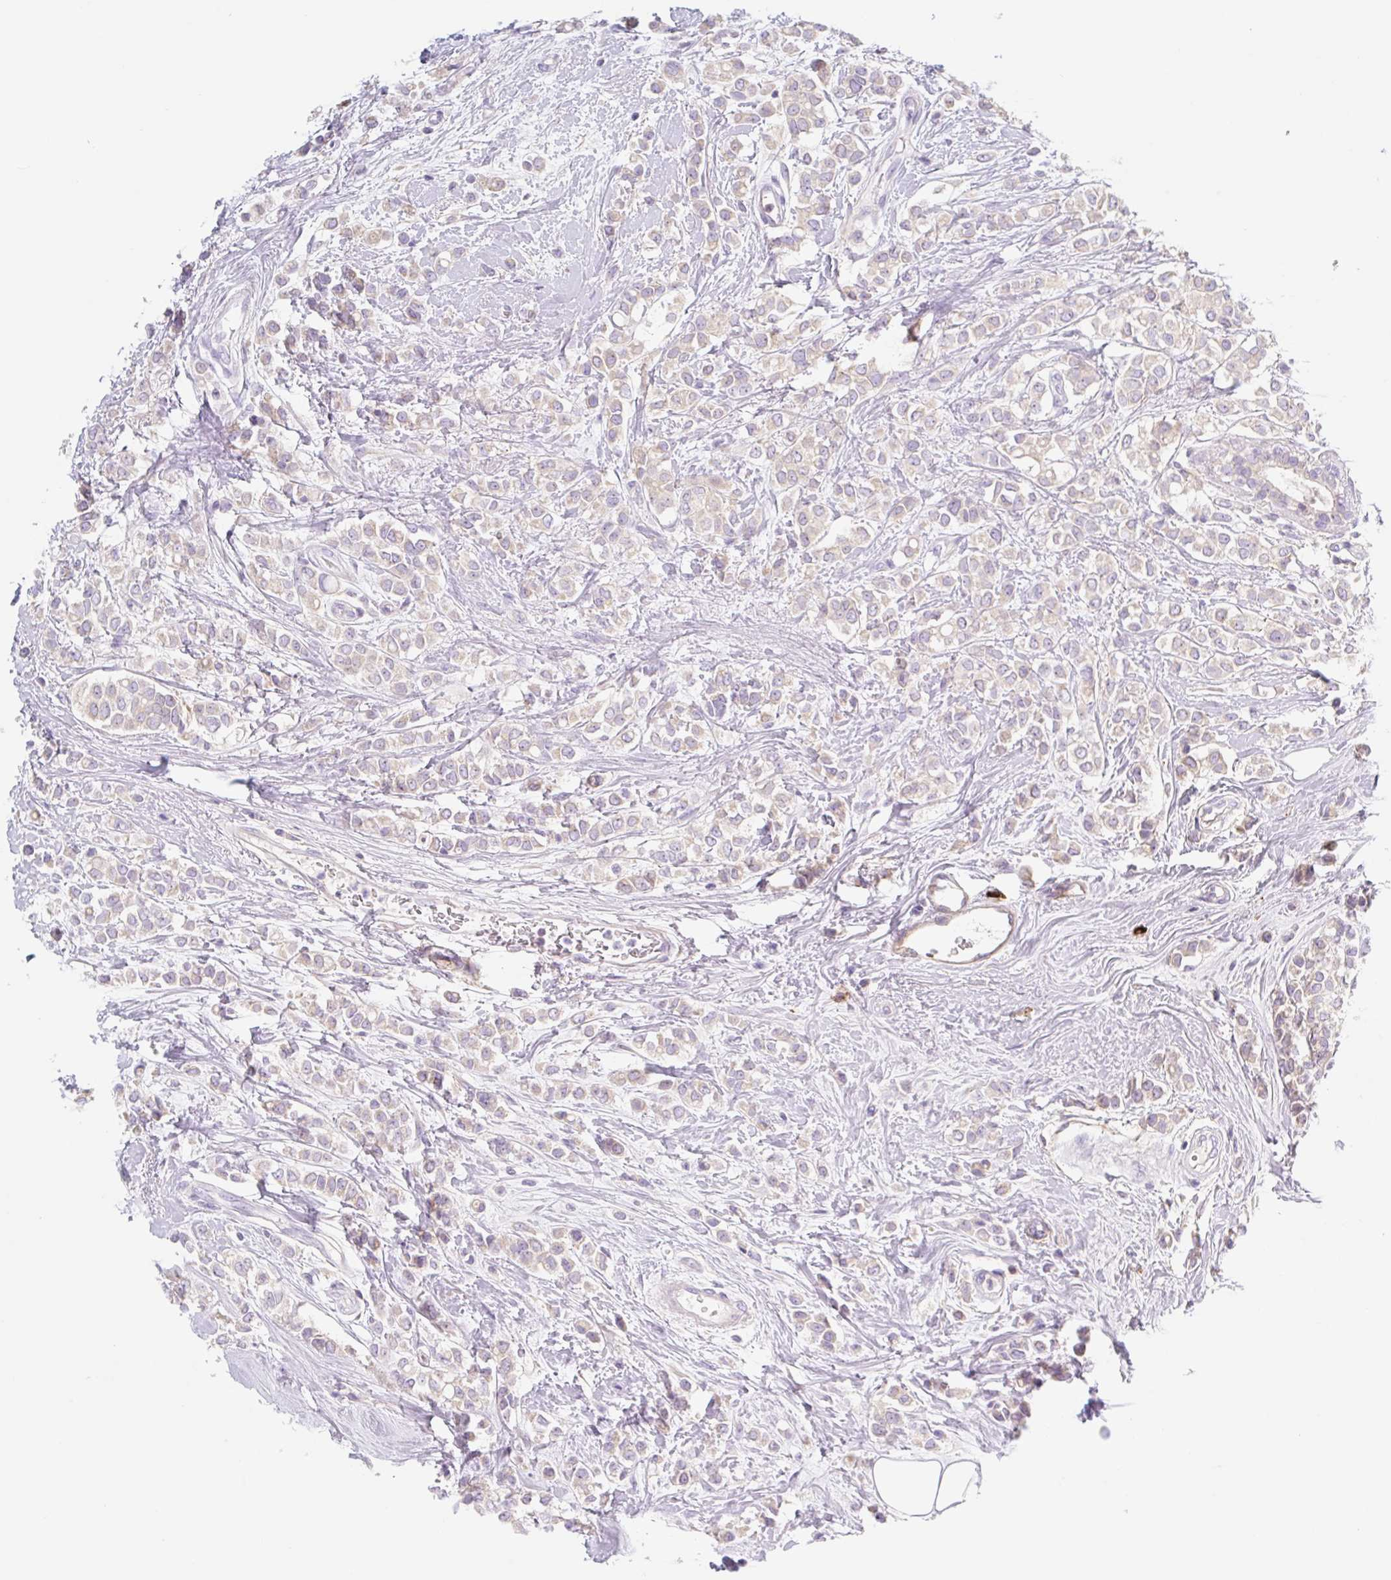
{"staining": {"intensity": "weak", "quantity": "25%-75%", "location": "cytoplasmic/membranous"}, "tissue": "breast cancer", "cell_type": "Tumor cells", "image_type": "cancer", "snomed": [{"axis": "morphology", "description": "Lobular carcinoma"}, {"axis": "topography", "description": "Breast"}], "caption": "Human breast cancer (lobular carcinoma) stained for a protein (brown) reveals weak cytoplasmic/membranous positive expression in approximately 25%-75% of tumor cells.", "gene": "LYVE1", "patient": {"sex": "female", "age": 68}}